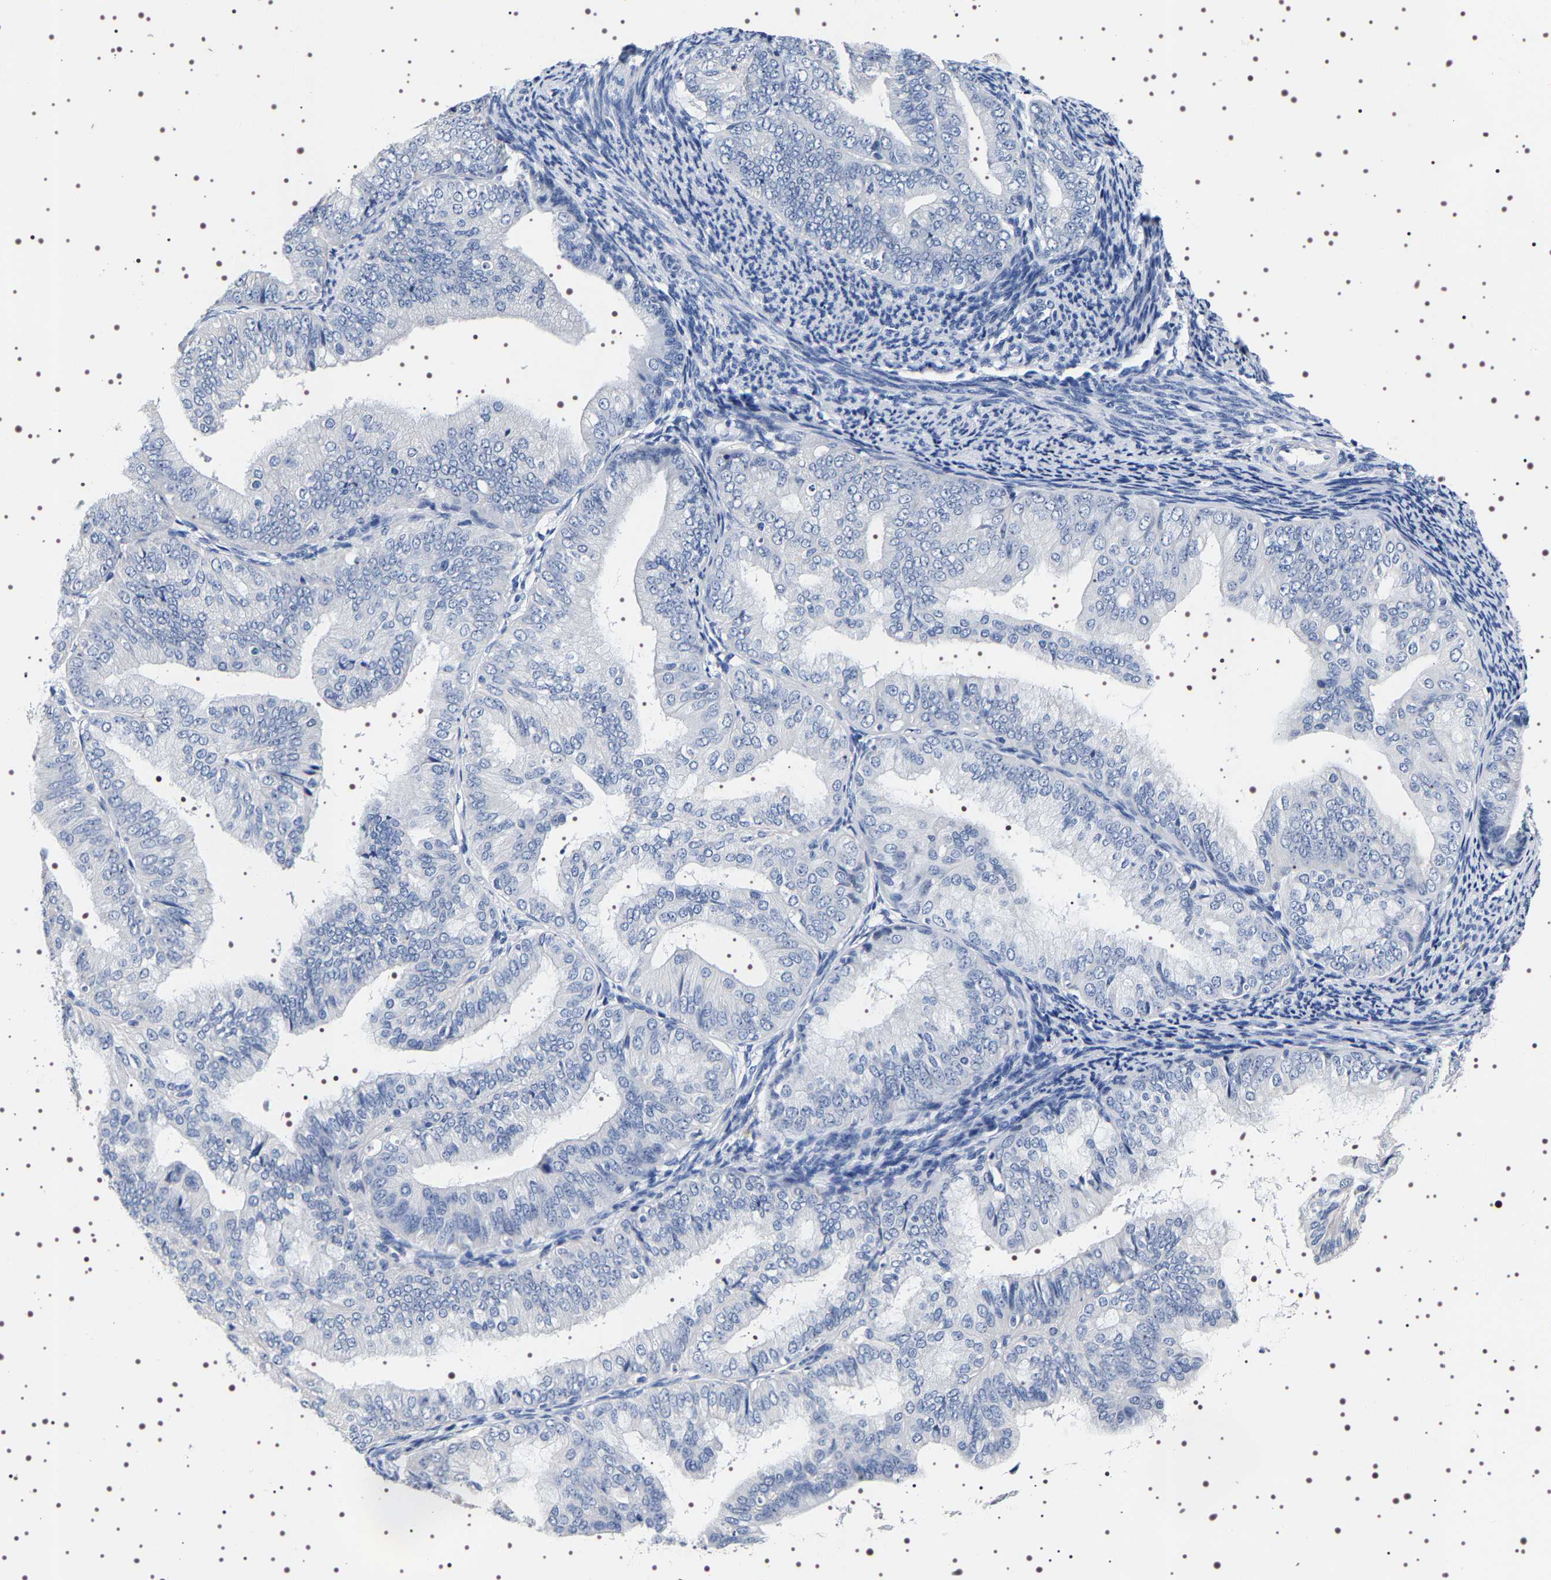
{"staining": {"intensity": "negative", "quantity": "none", "location": "none"}, "tissue": "endometrial cancer", "cell_type": "Tumor cells", "image_type": "cancer", "snomed": [{"axis": "morphology", "description": "Adenocarcinoma, NOS"}, {"axis": "topography", "description": "Endometrium"}], "caption": "The micrograph demonstrates no significant staining in tumor cells of endometrial cancer.", "gene": "UBQLN3", "patient": {"sex": "female", "age": 63}}